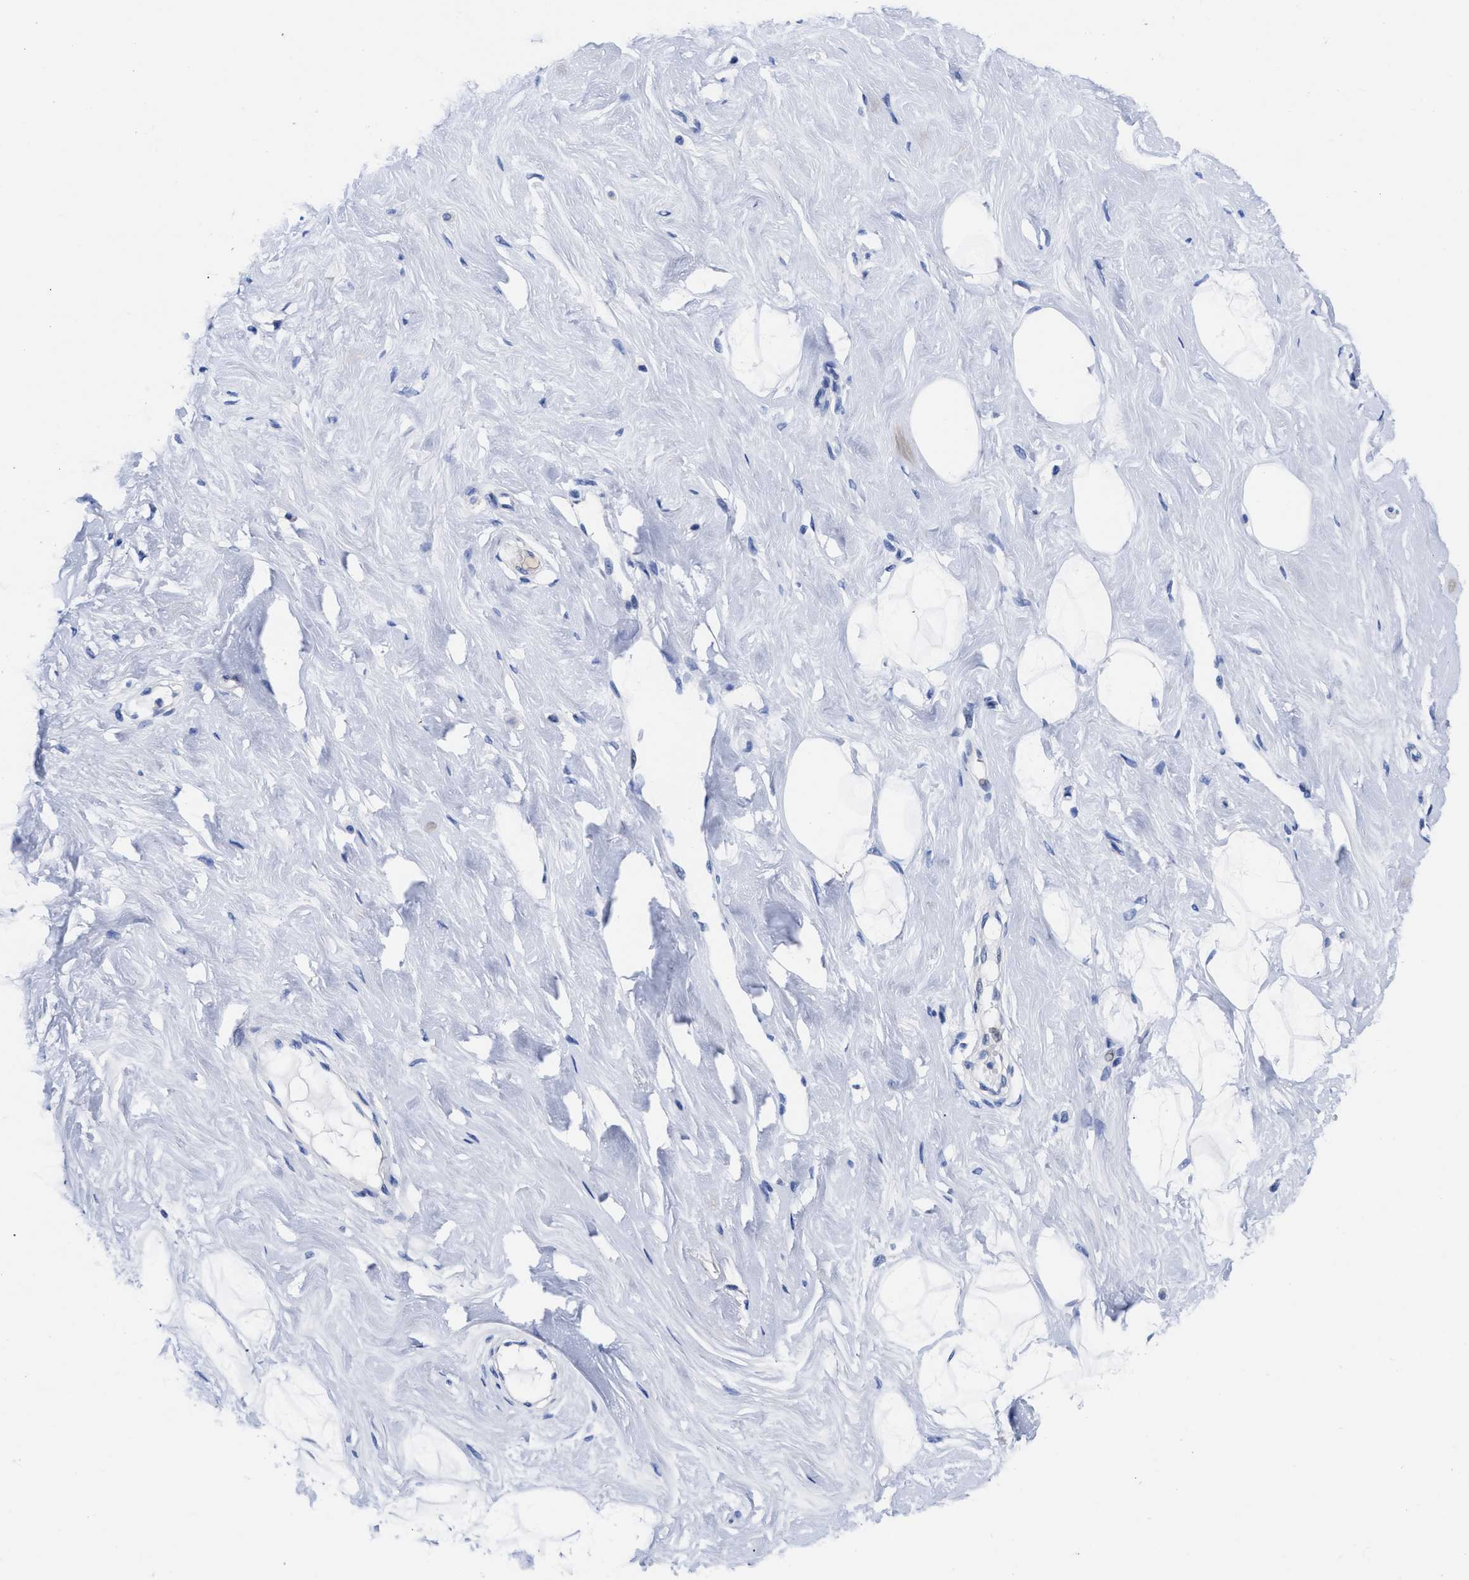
{"staining": {"intensity": "negative", "quantity": "none", "location": "none"}, "tissue": "breast", "cell_type": "Adipocytes", "image_type": "normal", "snomed": [{"axis": "morphology", "description": "Normal tissue, NOS"}, {"axis": "topography", "description": "Breast"}], "caption": "This image is of benign breast stained with immunohistochemistry (IHC) to label a protein in brown with the nuclei are counter-stained blue. There is no positivity in adipocytes. Brightfield microscopy of IHC stained with DAB (3,3'-diaminobenzidine) (brown) and hematoxylin (blue), captured at high magnification.", "gene": "RBKS", "patient": {"sex": "female", "age": 23}}